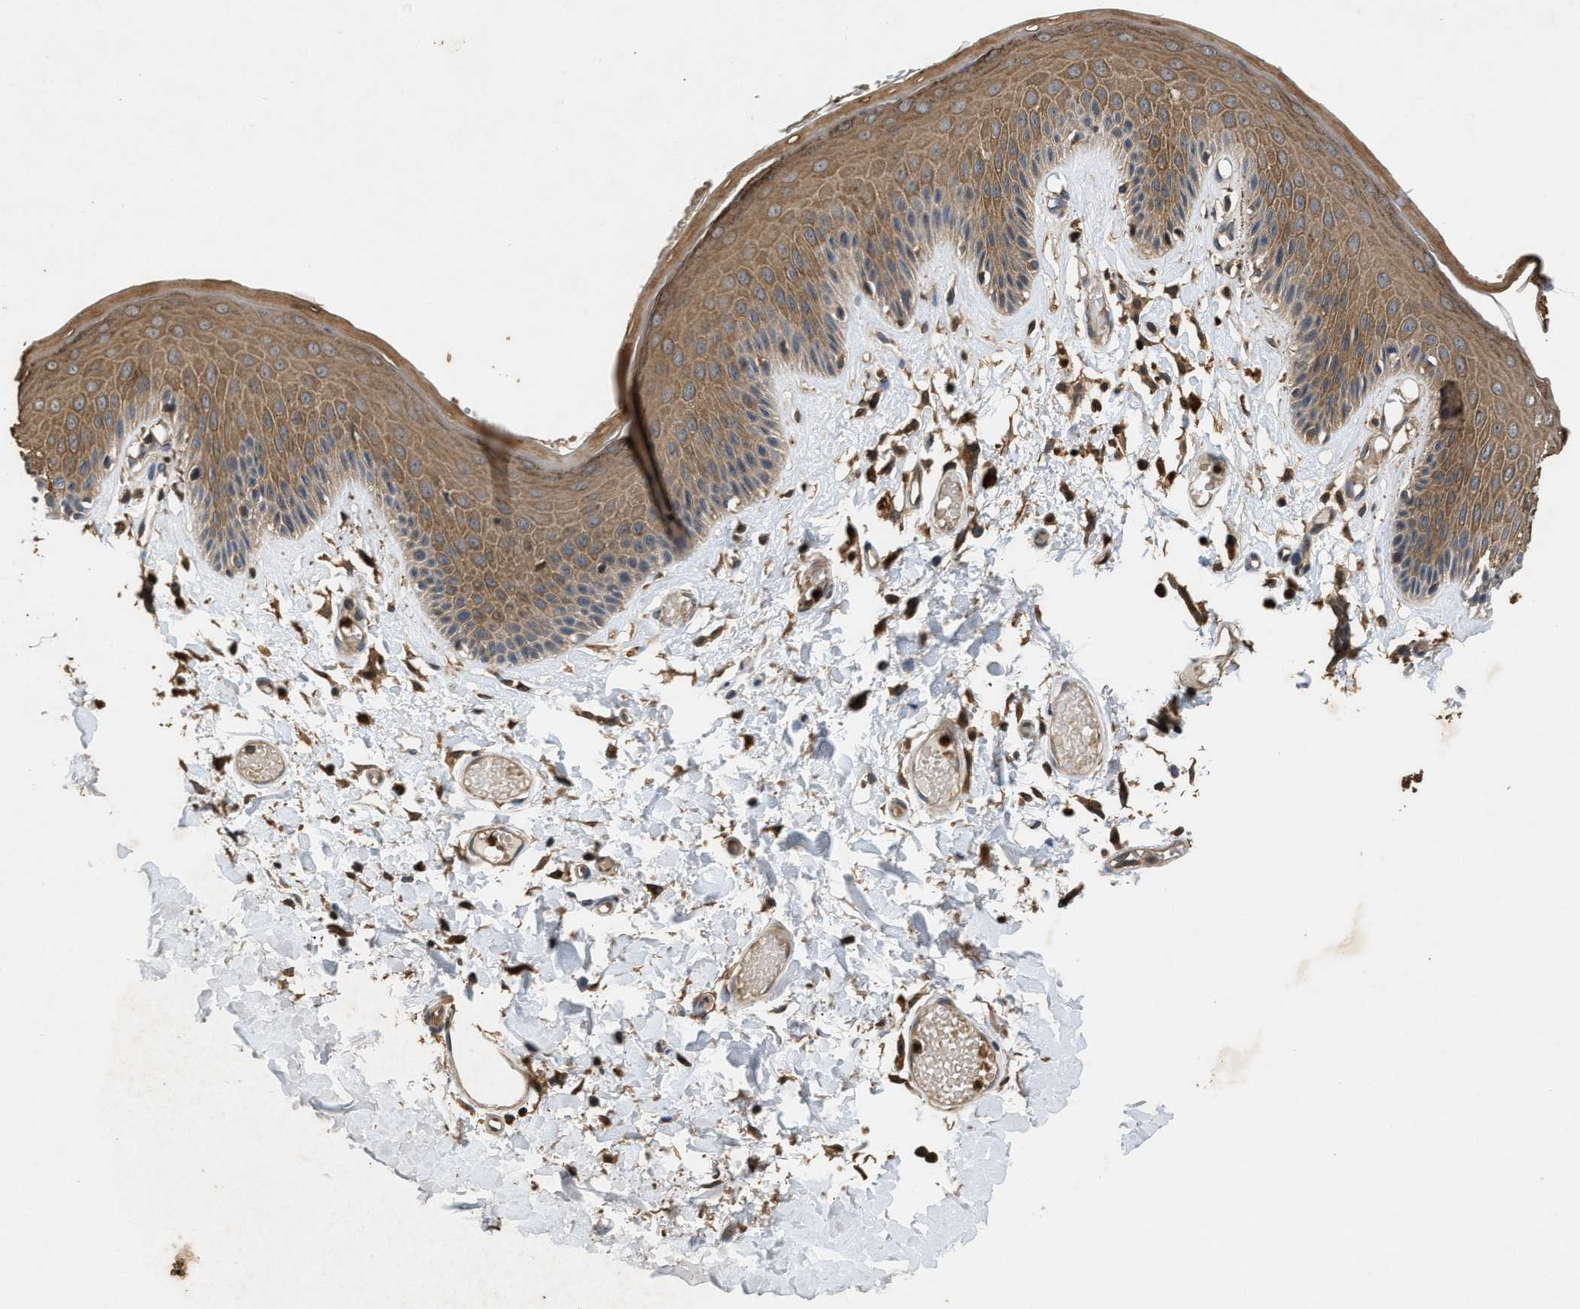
{"staining": {"intensity": "moderate", "quantity": ">75%", "location": "cytoplasmic/membranous"}, "tissue": "skin", "cell_type": "Epidermal cells", "image_type": "normal", "snomed": [{"axis": "morphology", "description": "Normal tissue, NOS"}, {"axis": "topography", "description": "Vulva"}], "caption": "Immunohistochemistry of benign skin shows medium levels of moderate cytoplasmic/membranous staining in about >75% of epidermal cells.", "gene": "CHUK", "patient": {"sex": "female", "age": 73}}